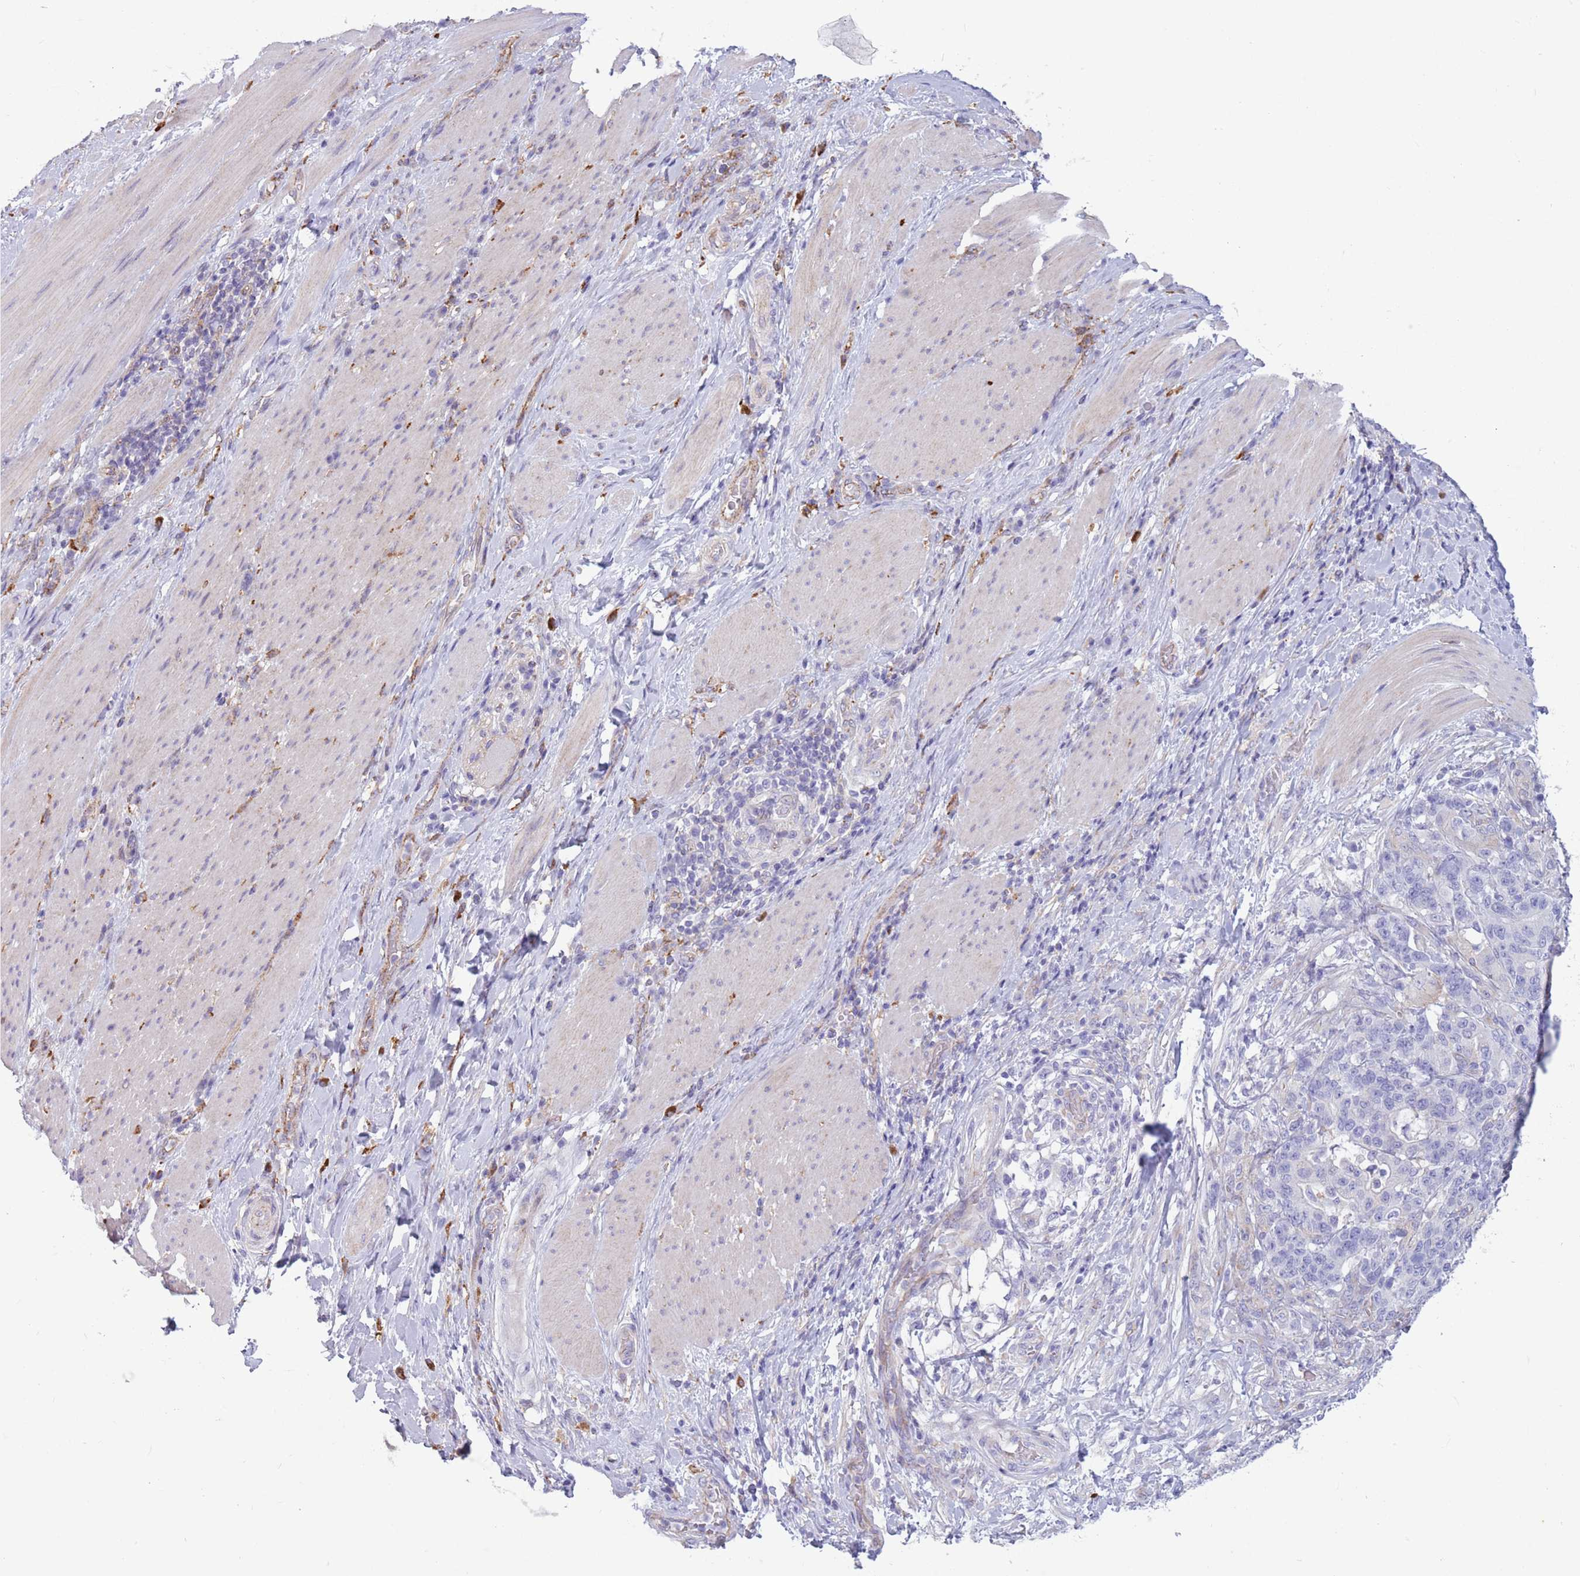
{"staining": {"intensity": "negative", "quantity": "none", "location": "none"}, "tissue": "stomach cancer", "cell_type": "Tumor cells", "image_type": "cancer", "snomed": [{"axis": "morphology", "description": "Normal tissue, NOS"}, {"axis": "morphology", "description": "Adenocarcinoma, NOS"}, {"axis": "topography", "description": "Stomach"}], "caption": "Human stomach cancer (adenocarcinoma) stained for a protein using immunohistochemistry (IHC) demonstrates no expression in tumor cells.", "gene": "SNX6", "patient": {"sex": "female", "age": 64}}